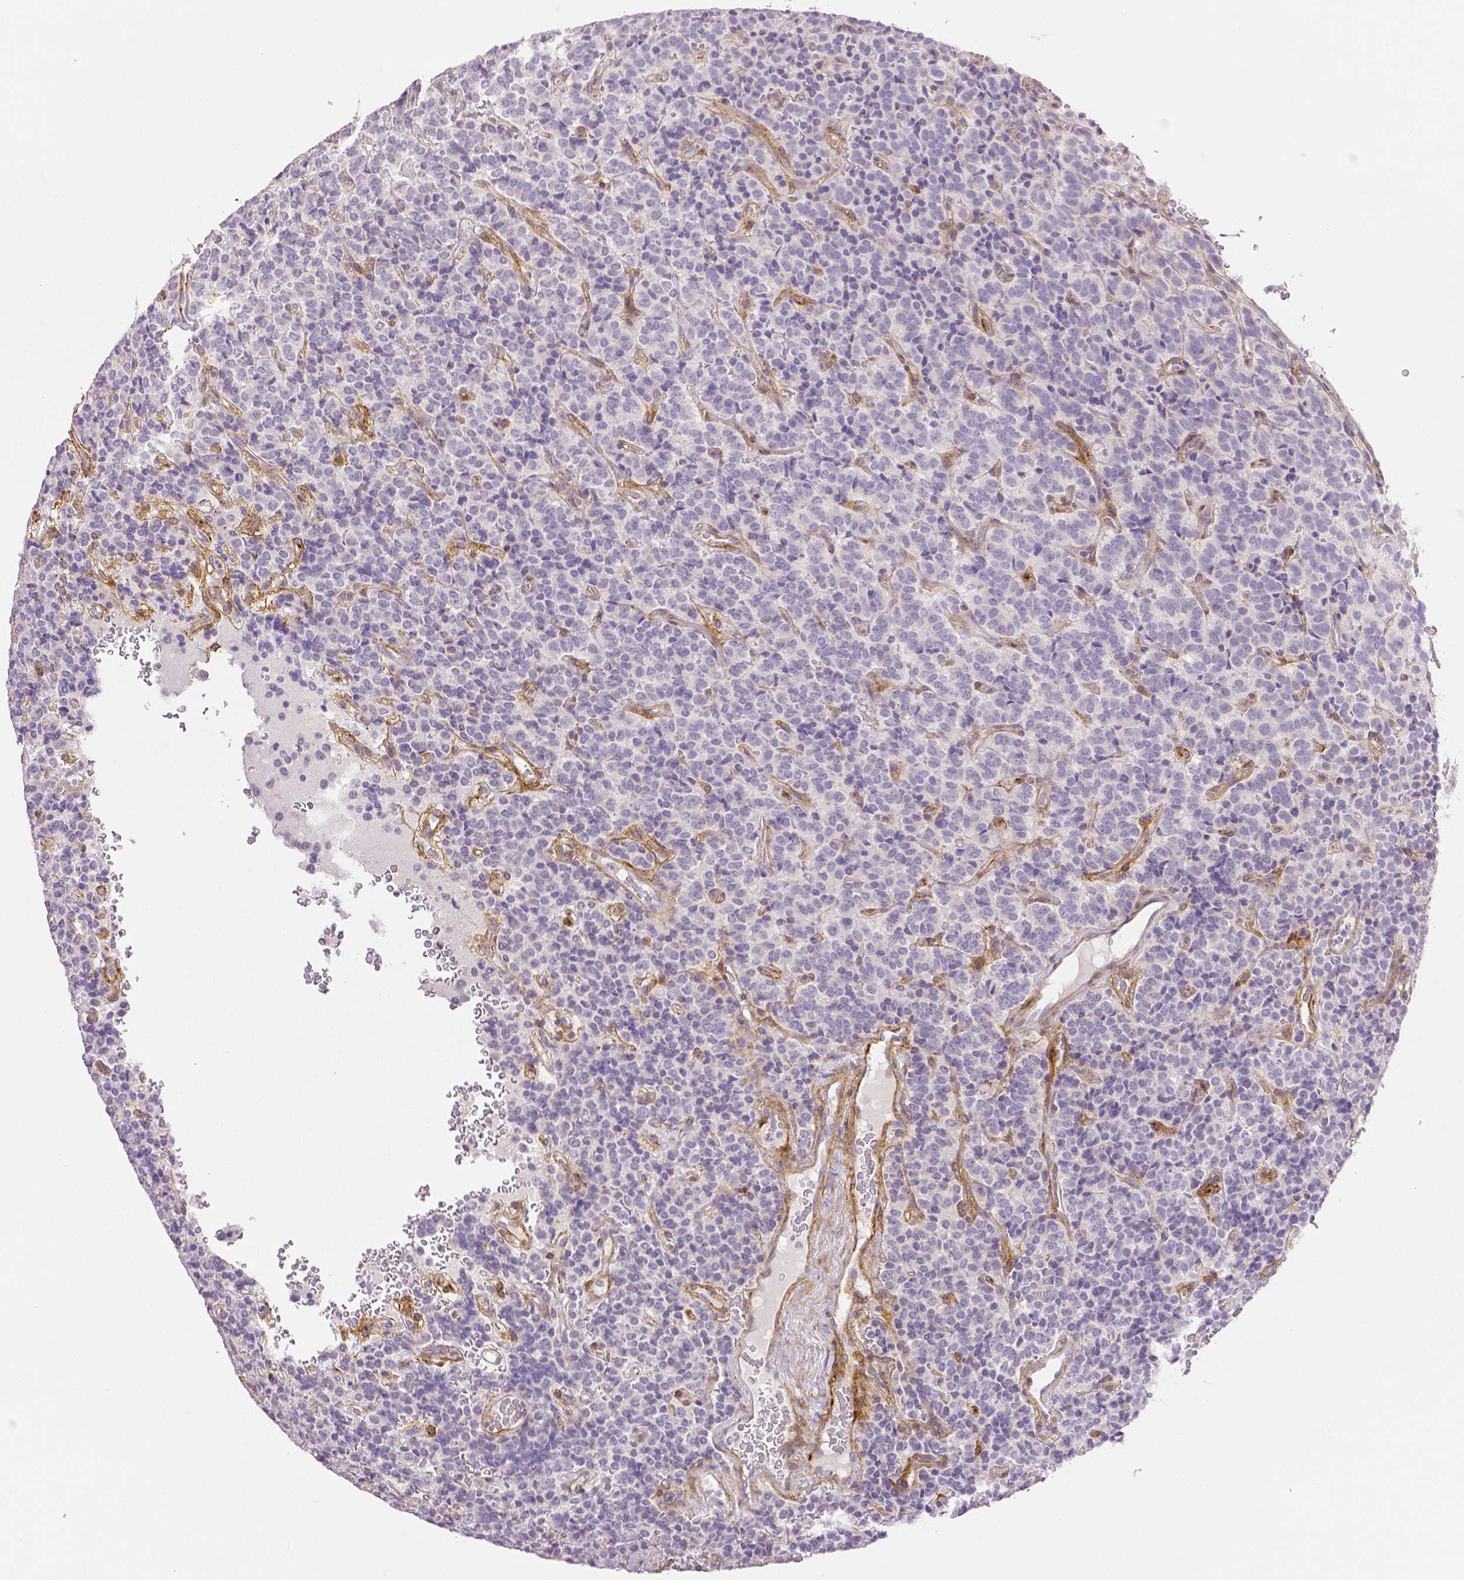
{"staining": {"intensity": "negative", "quantity": "none", "location": "none"}, "tissue": "carcinoid", "cell_type": "Tumor cells", "image_type": "cancer", "snomed": [{"axis": "morphology", "description": "Carcinoid, malignant, NOS"}, {"axis": "topography", "description": "Pancreas"}], "caption": "Carcinoid was stained to show a protein in brown. There is no significant staining in tumor cells.", "gene": "THY1", "patient": {"sex": "male", "age": 36}}